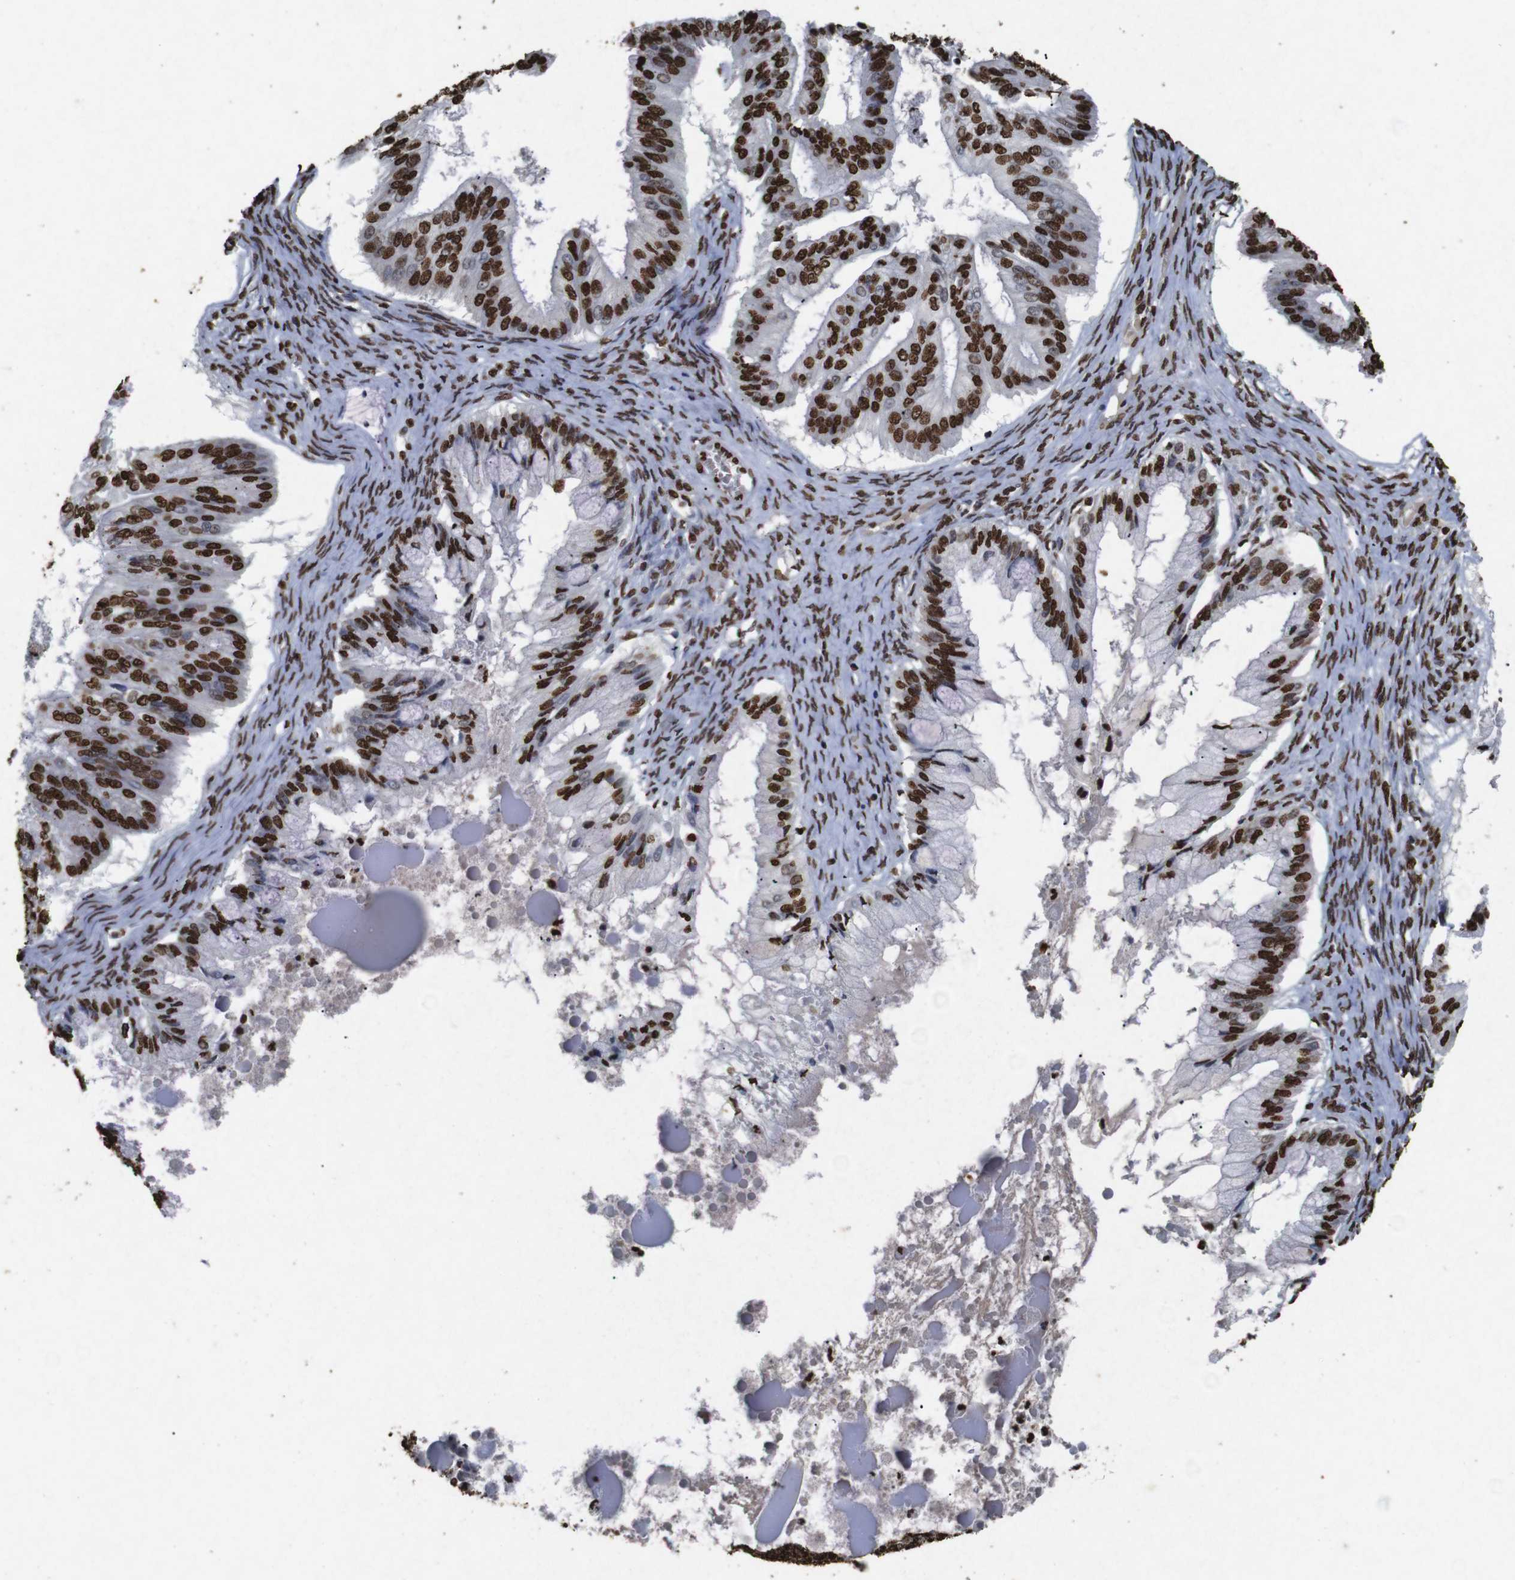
{"staining": {"intensity": "strong", "quantity": ">75%", "location": "nuclear"}, "tissue": "ovarian cancer", "cell_type": "Tumor cells", "image_type": "cancer", "snomed": [{"axis": "morphology", "description": "Cystadenocarcinoma, mucinous, NOS"}, {"axis": "topography", "description": "Ovary"}], "caption": "Immunohistochemistry (IHC) image of neoplastic tissue: human ovarian mucinous cystadenocarcinoma stained using IHC displays high levels of strong protein expression localized specifically in the nuclear of tumor cells, appearing as a nuclear brown color.", "gene": "MDM2", "patient": {"sex": "female", "age": 57}}